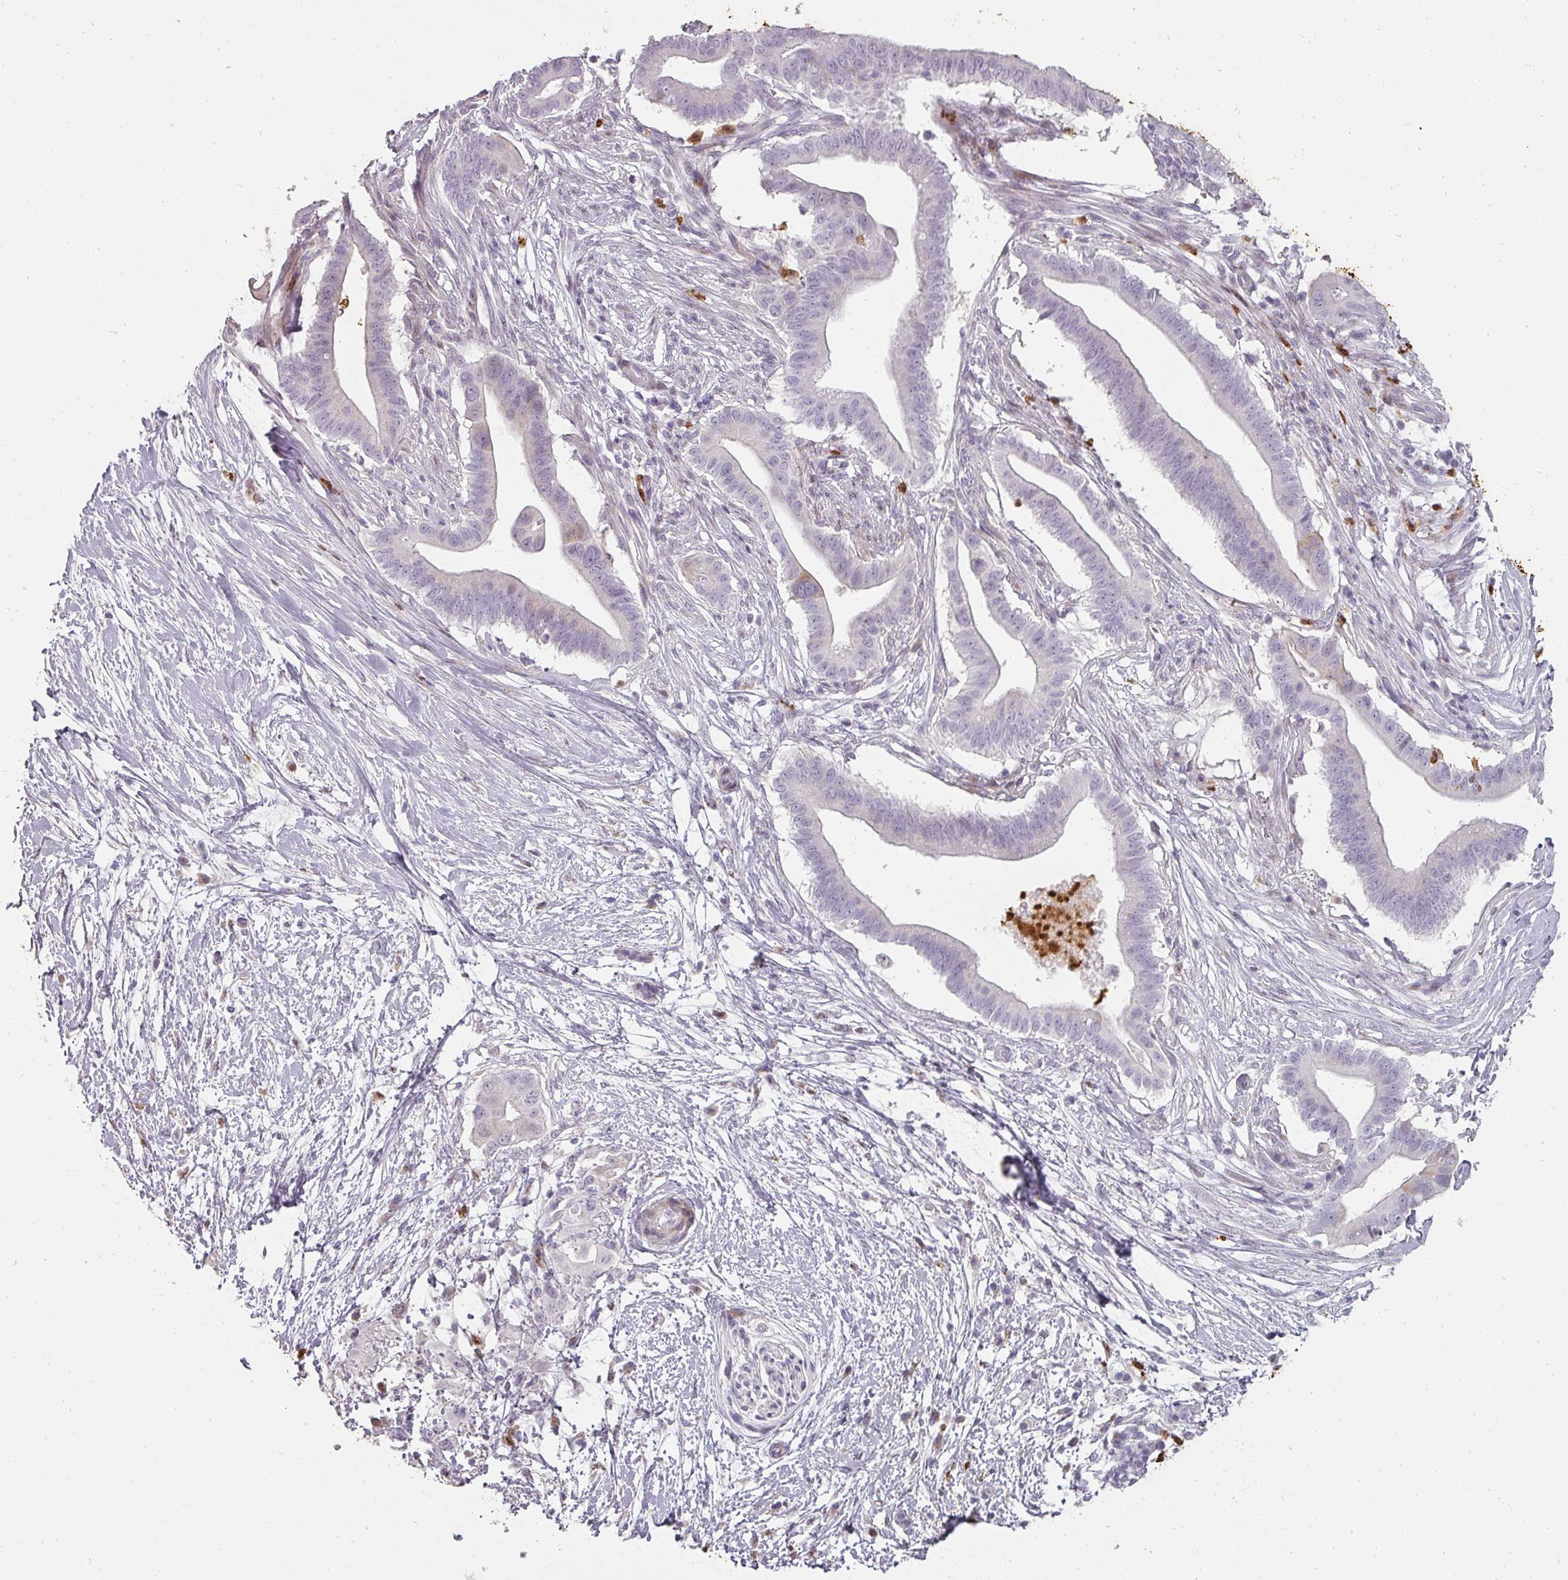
{"staining": {"intensity": "weak", "quantity": "<25%", "location": "cytoplasmic/membranous"}, "tissue": "pancreatic cancer", "cell_type": "Tumor cells", "image_type": "cancer", "snomed": [{"axis": "morphology", "description": "Adenocarcinoma, NOS"}, {"axis": "topography", "description": "Pancreas"}], "caption": "High magnification brightfield microscopy of pancreatic adenocarcinoma stained with DAB (brown) and counterstained with hematoxylin (blue): tumor cells show no significant expression. The staining was performed using DAB to visualize the protein expression in brown, while the nuclei were stained in blue with hematoxylin (Magnification: 20x).", "gene": "BIK", "patient": {"sex": "male", "age": 68}}